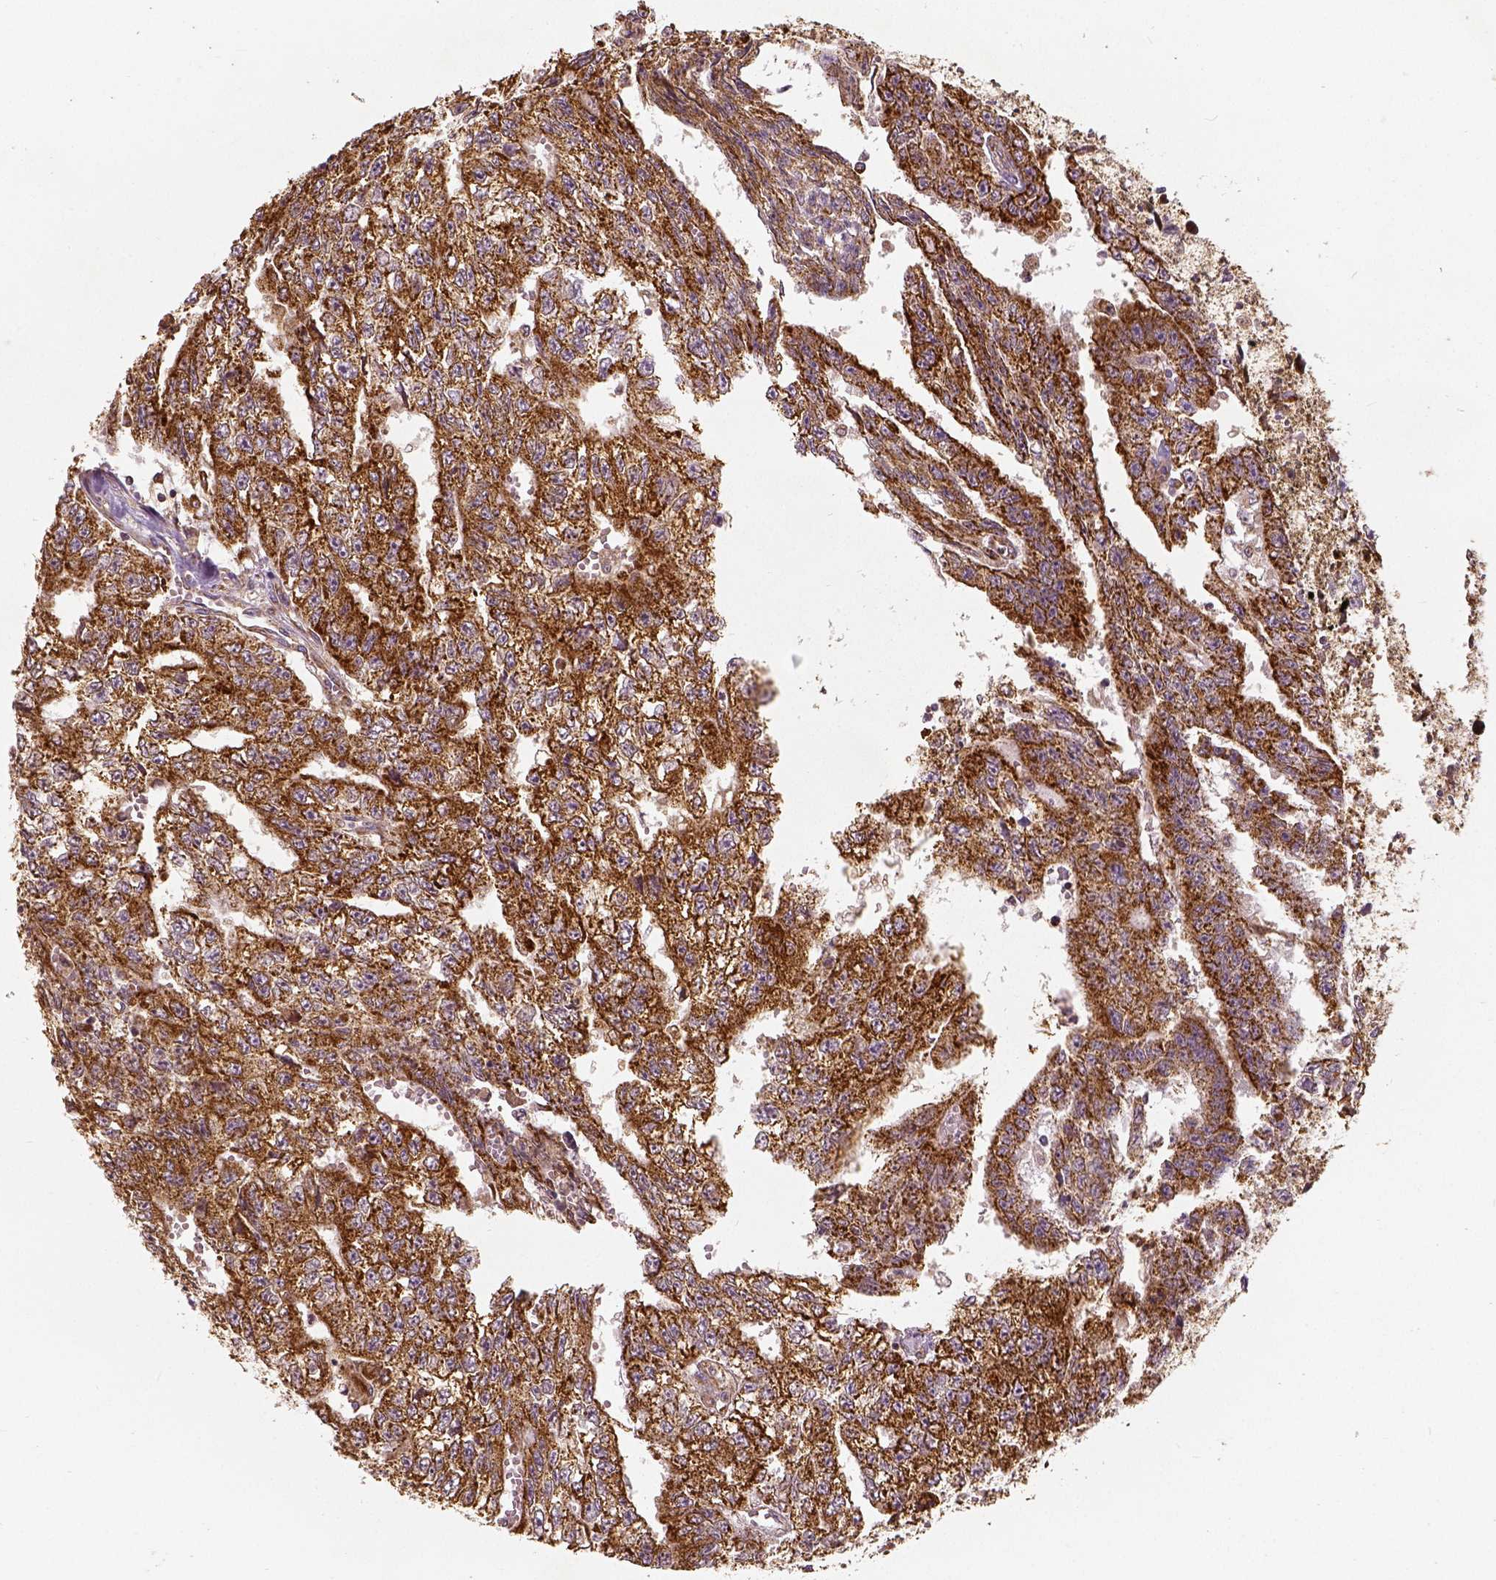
{"staining": {"intensity": "strong", "quantity": ">75%", "location": "cytoplasmic/membranous"}, "tissue": "testis cancer", "cell_type": "Tumor cells", "image_type": "cancer", "snomed": [{"axis": "morphology", "description": "Carcinoma, Embryonal, NOS"}, {"axis": "morphology", "description": "Teratoma, malignant, NOS"}, {"axis": "topography", "description": "Testis"}], "caption": "Testis cancer (malignant teratoma) tissue demonstrates strong cytoplasmic/membranous staining in about >75% of tumor cells", "gene": "PGAM5", "patient": {"sex": "male", "age": 24}}